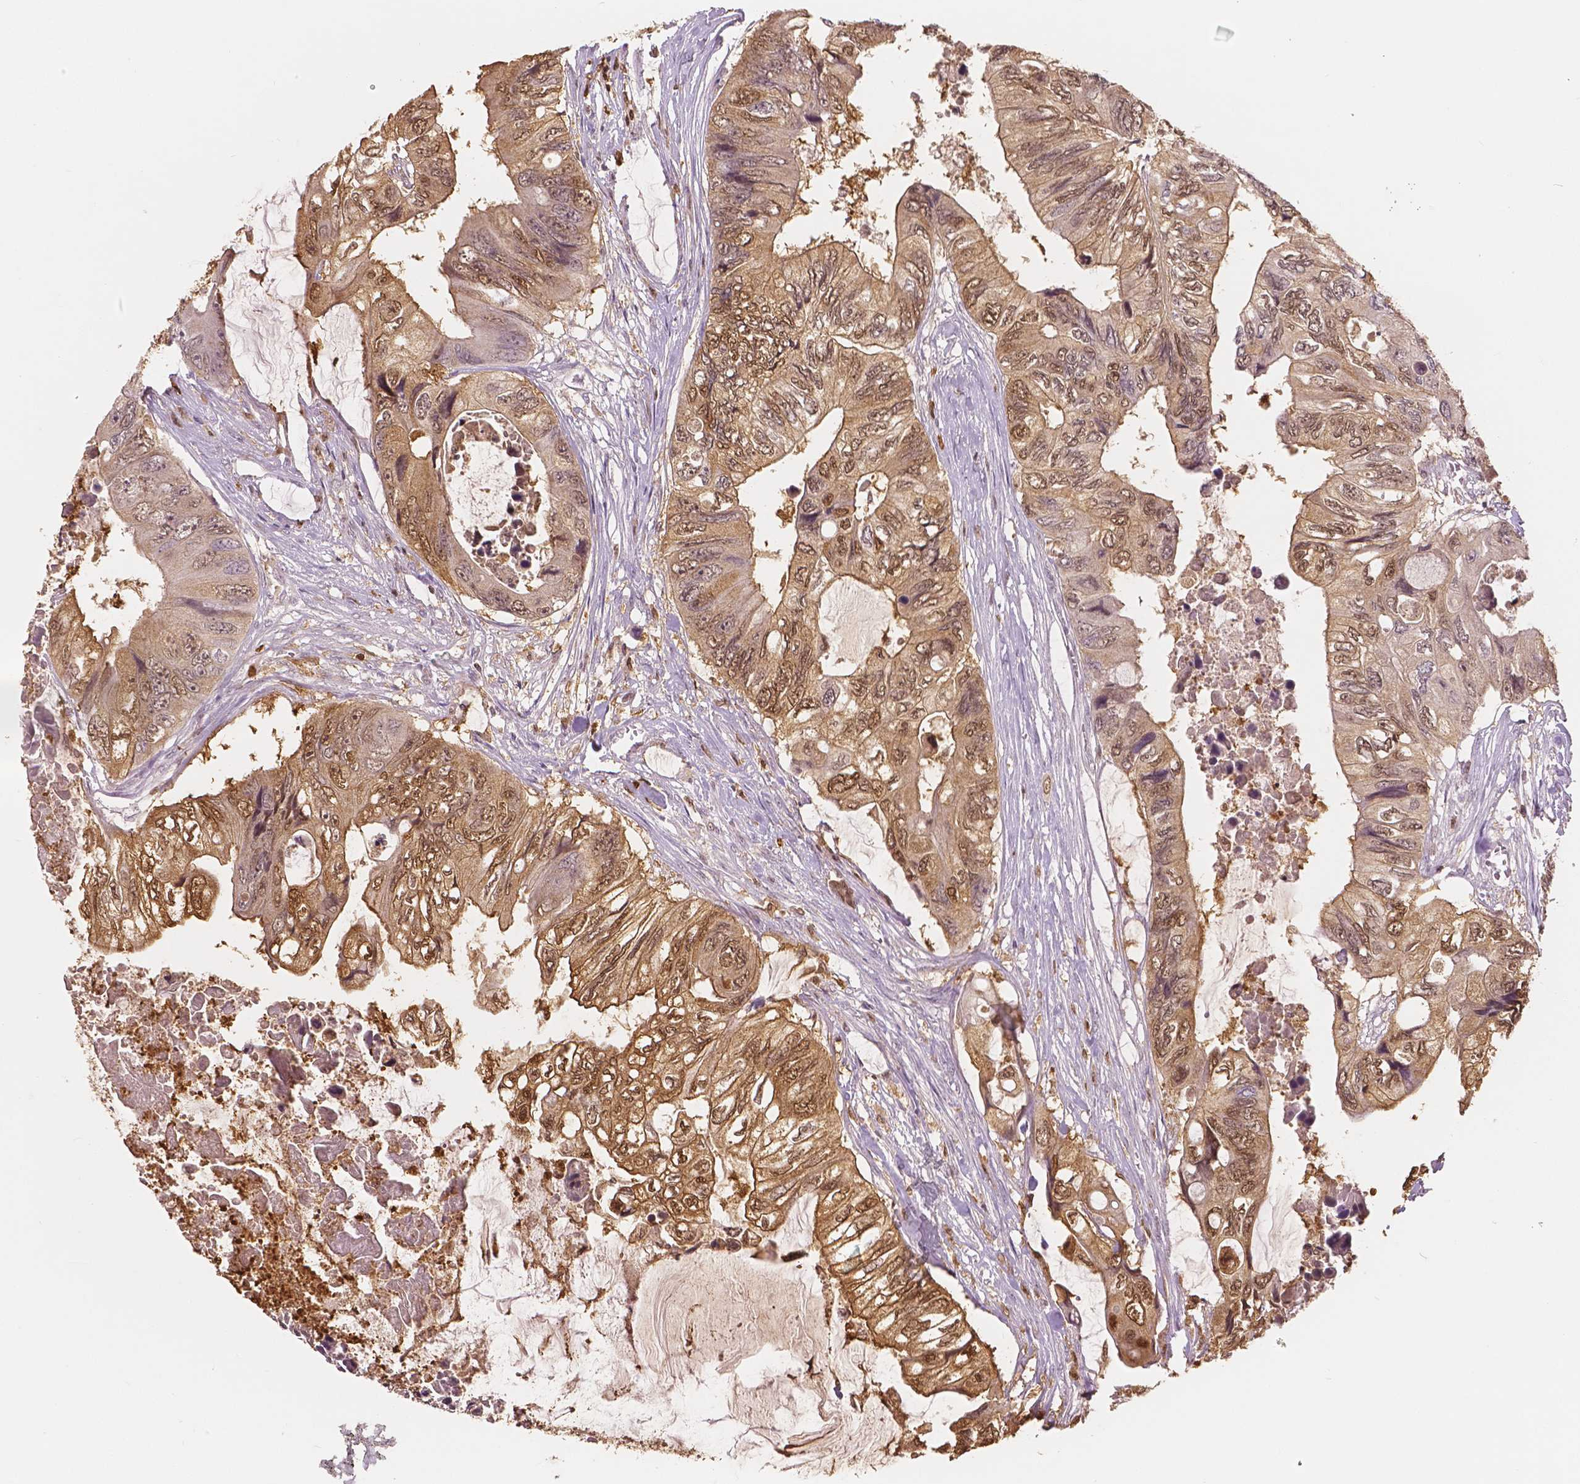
{"staining": {"intensity": "moderate", "quantity": "25%-75%", "location": "cytoplasmic/membranous,nuclear"}, "tissue": "colorectal cancer", "cell_type": "Tumor cells", "image_type": "cancer", "snomed": [{"axis": "morphology", "description": "Adenocarcinoma, NOS"}, {"axis": "topography", "description": "Rectum"}], "caption": "This image displays colorectal adenocarcinoma stained with immunohistochemistry (IHC) to label a protein in brown. The cytoplasmic/membranous and nuclear of tumor cells show moderate positivity for the protein. Nuclei are counter-stained blue.", "gene": "S100A4", "patient": {"sex": "male", "age": 63}}